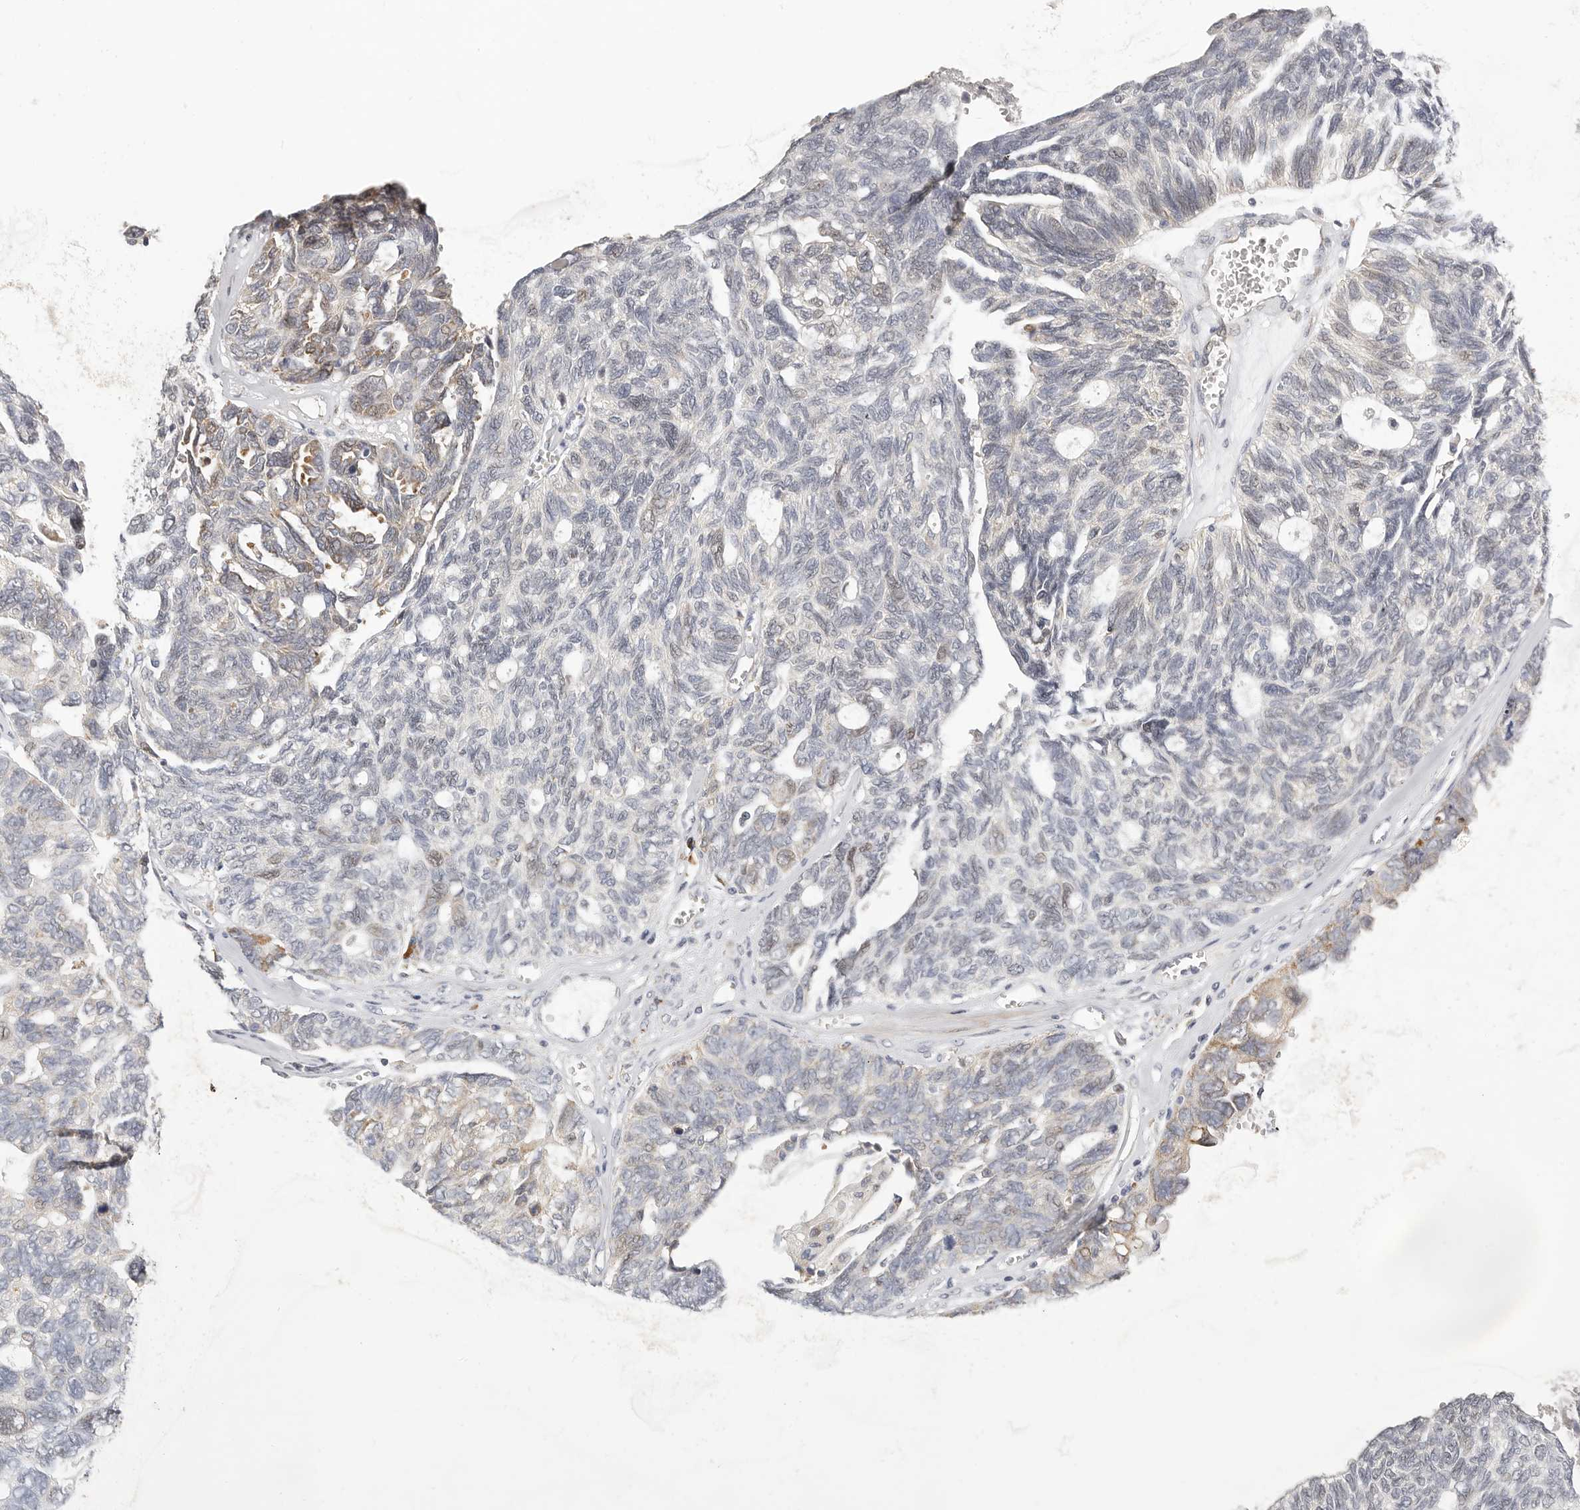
{"staining": {"intensity": "moderate", "quantity": "<25%", "location": "cytoplasmic/membranous"}, "tissue": "ovarian cancer", "cell_type": "Tumor cells", "image_type": "cancer", "snomed": [{"axis": "morphology", "description": "Cystadenocarcinoma, serous, NOS"}, {"axis": "topography", "description": "Ovary"}], "caption": "A brown stain highlights moderate cytoplasmic/membranous positivity of a protein in human serous cystadenocarcinoma (ovarian) tumor cells. Immunohistochemistry stains the protein in brown and the nuclei are stained blue.", "gene": "IL32", "patient": {"sex": "female", "age": 79}}